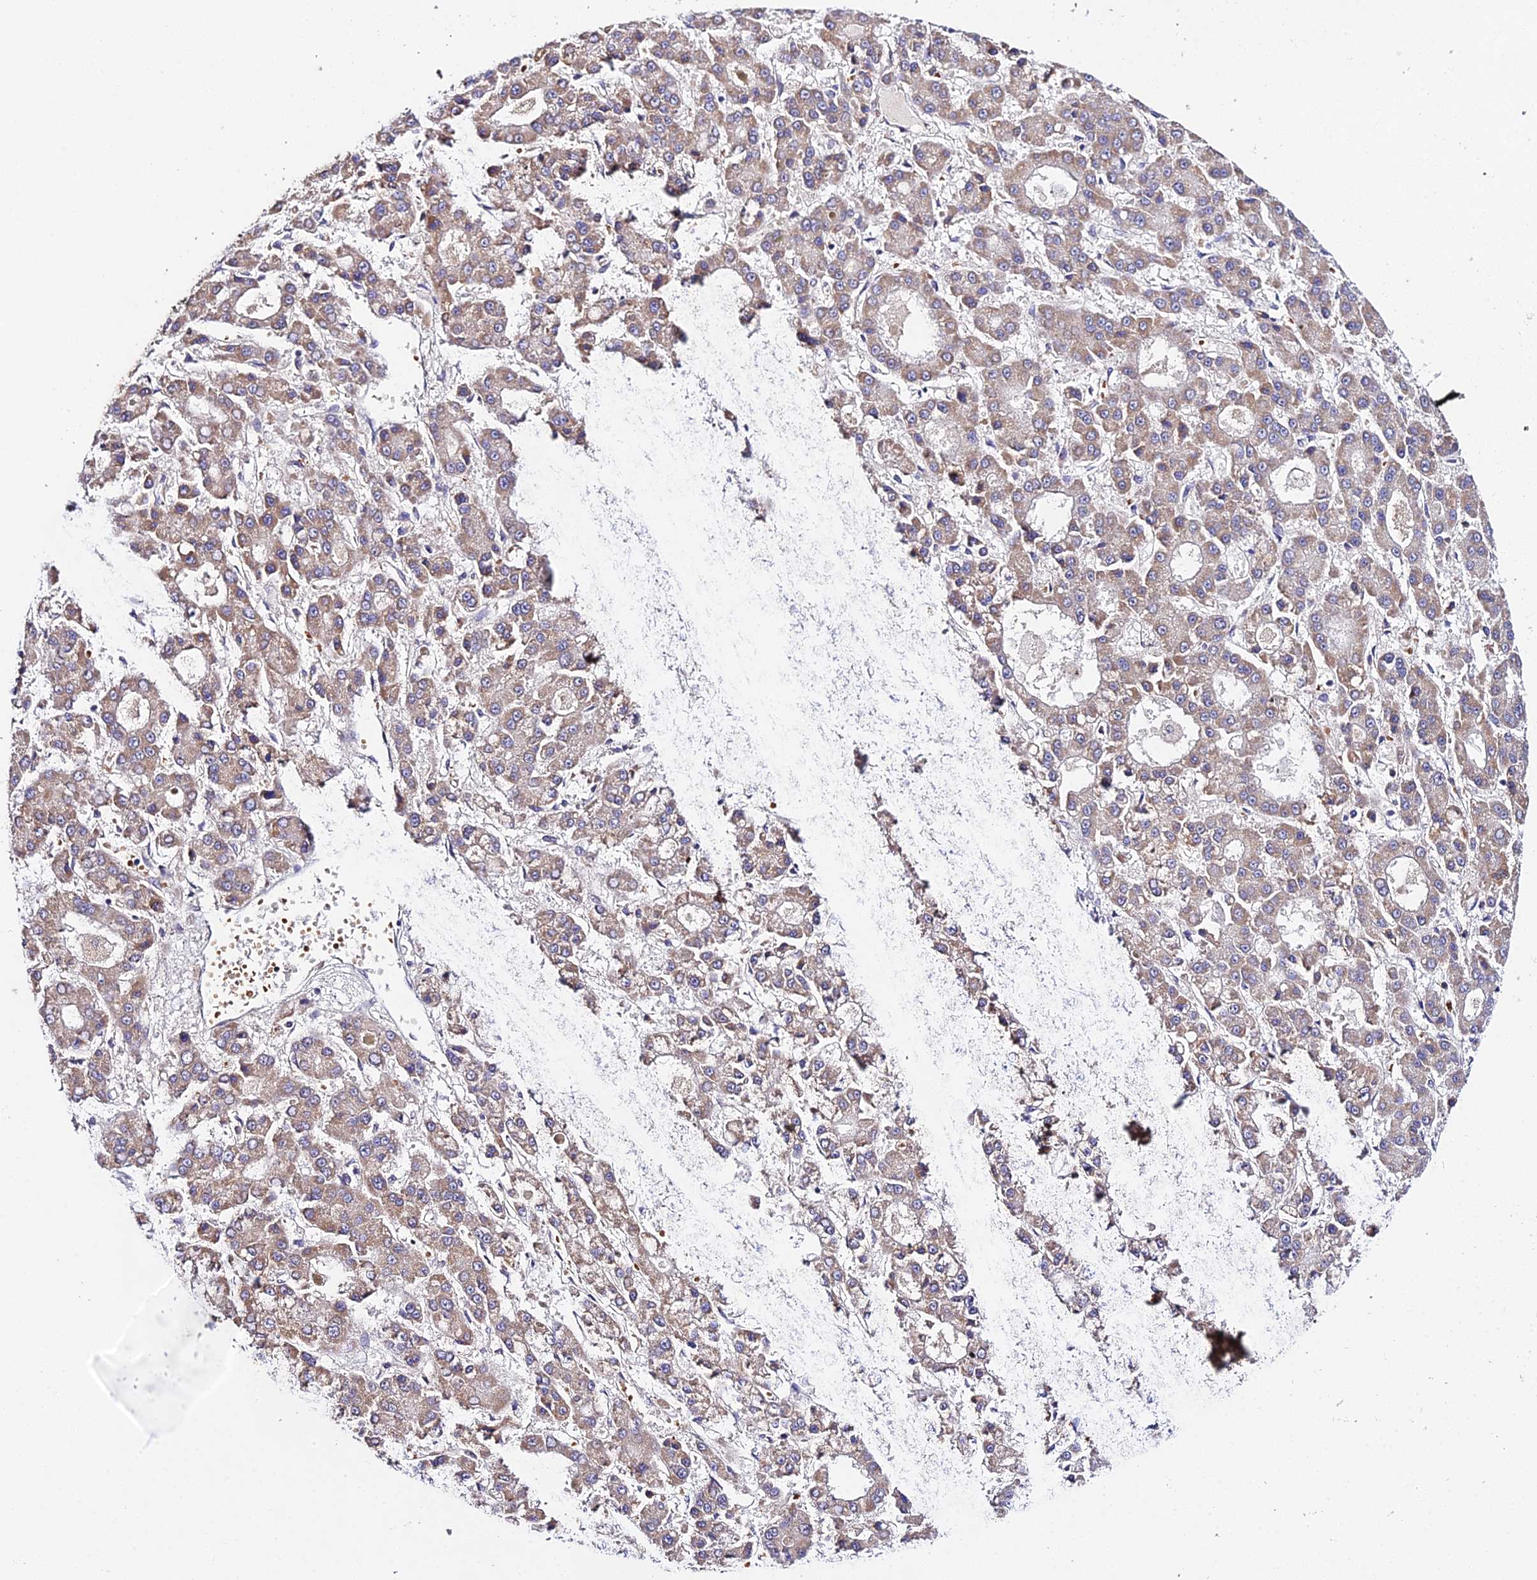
{"staining": {"intensity": "weak", "quantity": "25%-75%", "location": "cytoplasmic/membranous"}, "tissue": "liver cancer", "cell_type": "Tumor cells", "image_type": "cancer", "snomed": [{"axis": "morphology", "description": "Carcinoma, Hepatocellular, NOS"}, {"axis": "topography", "description": "Liver"}], "caption": "Hepatocellular carcinoma (liver) stained with a brown dye exhibits weak cytoplasmic/membranous positive positivity in about 25%-75% of tumor cells.", "gene": "WDR5B", "patient": {"sex": "male", "age": 70}}